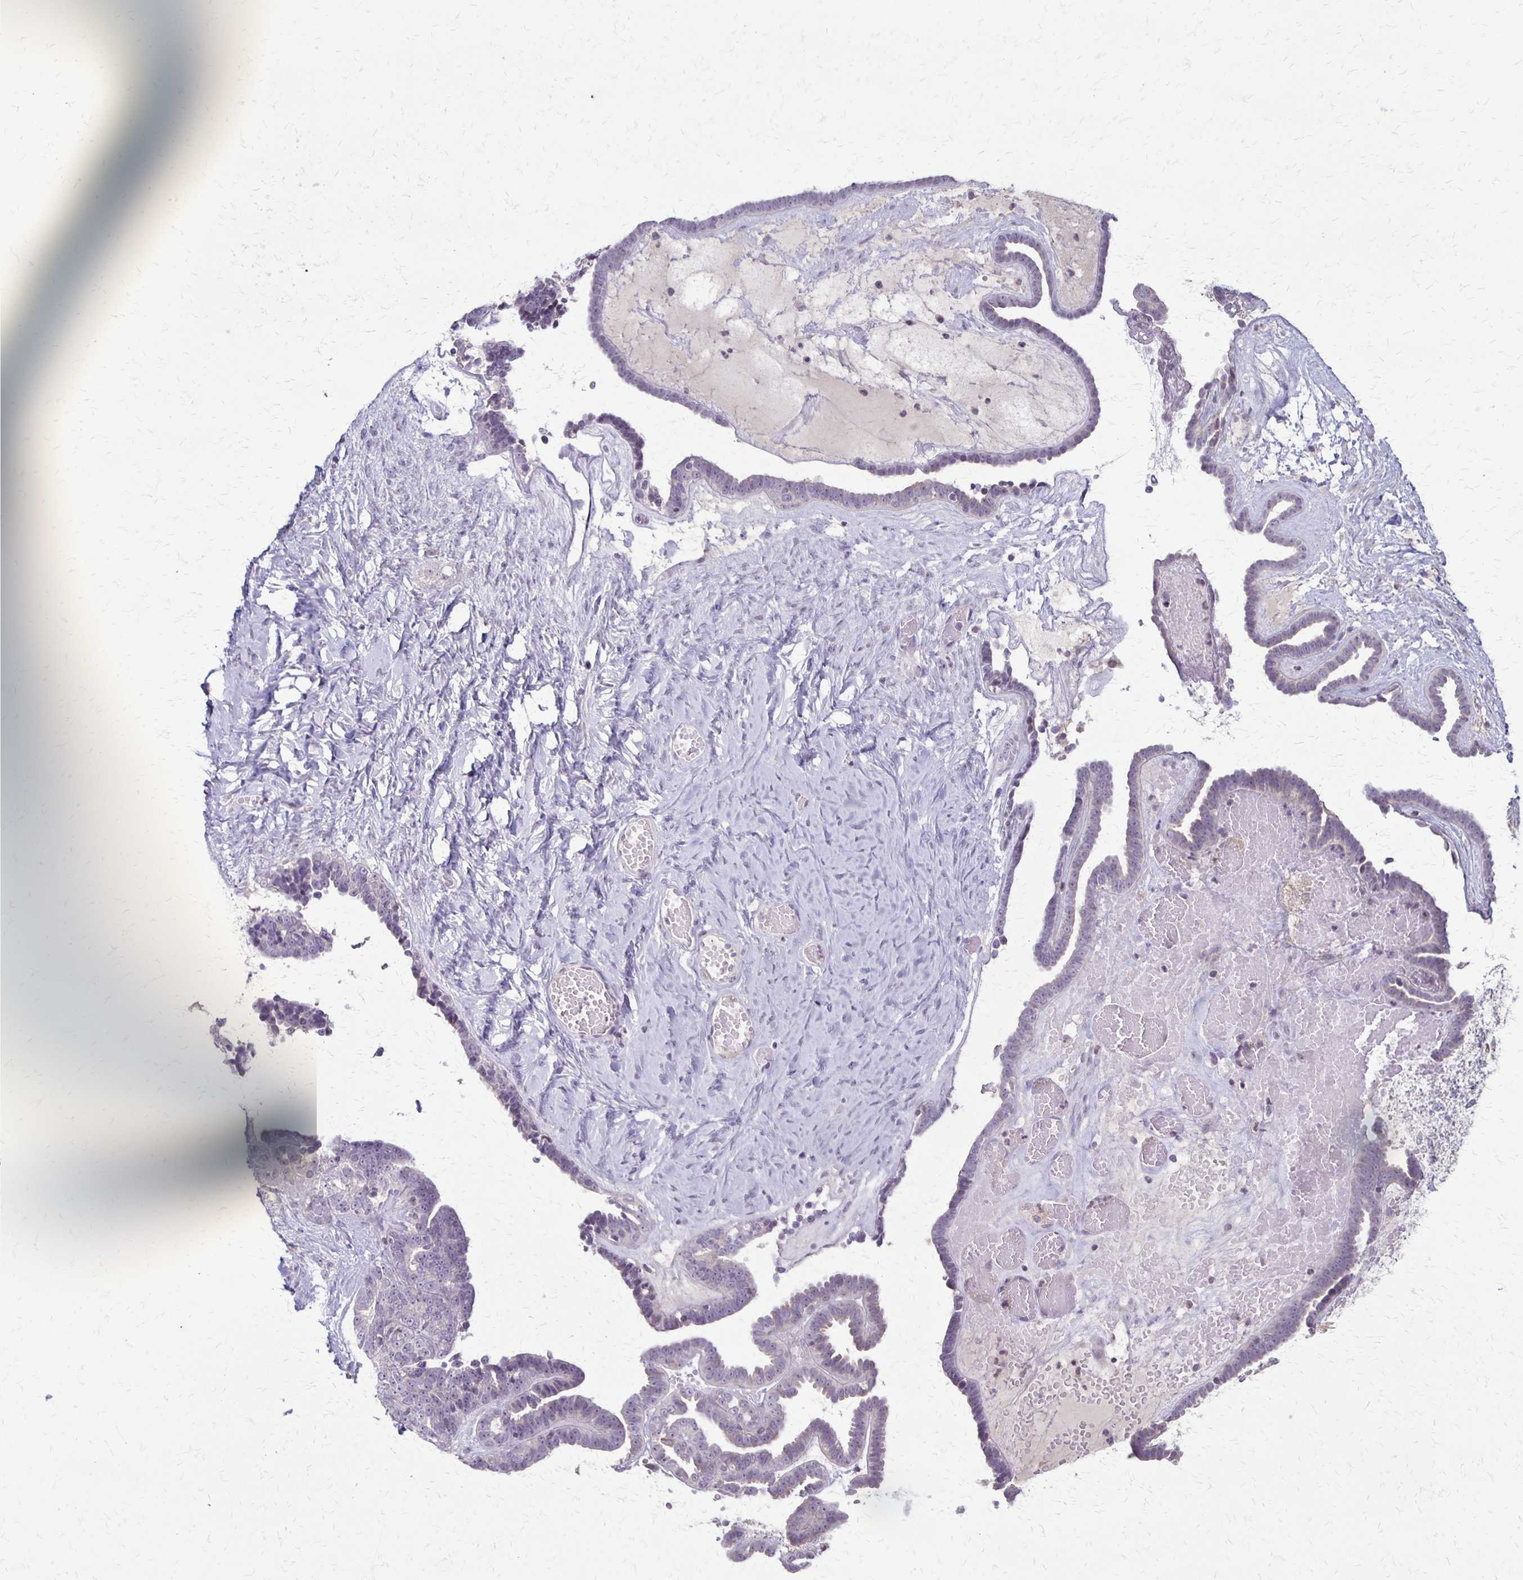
{"staining": {"intensity": "negative", "quantity": "none", "location": "none"}, "tissue": "ovarian cancer", "cell_type": "Tumor cells", "image_type": "cancer", "snomed": [{"axis": "morphology", "description": "Cystadenocarcinoma, serous, NOS"}, {"axis": "topography", "description": "Ovary"}], "caption": "The photomicrograph exhibits no staining of tumor cells in ovarian cancer.", "gene": "SLC35E2B", "patient": {"sex": "female", "age": 71}}